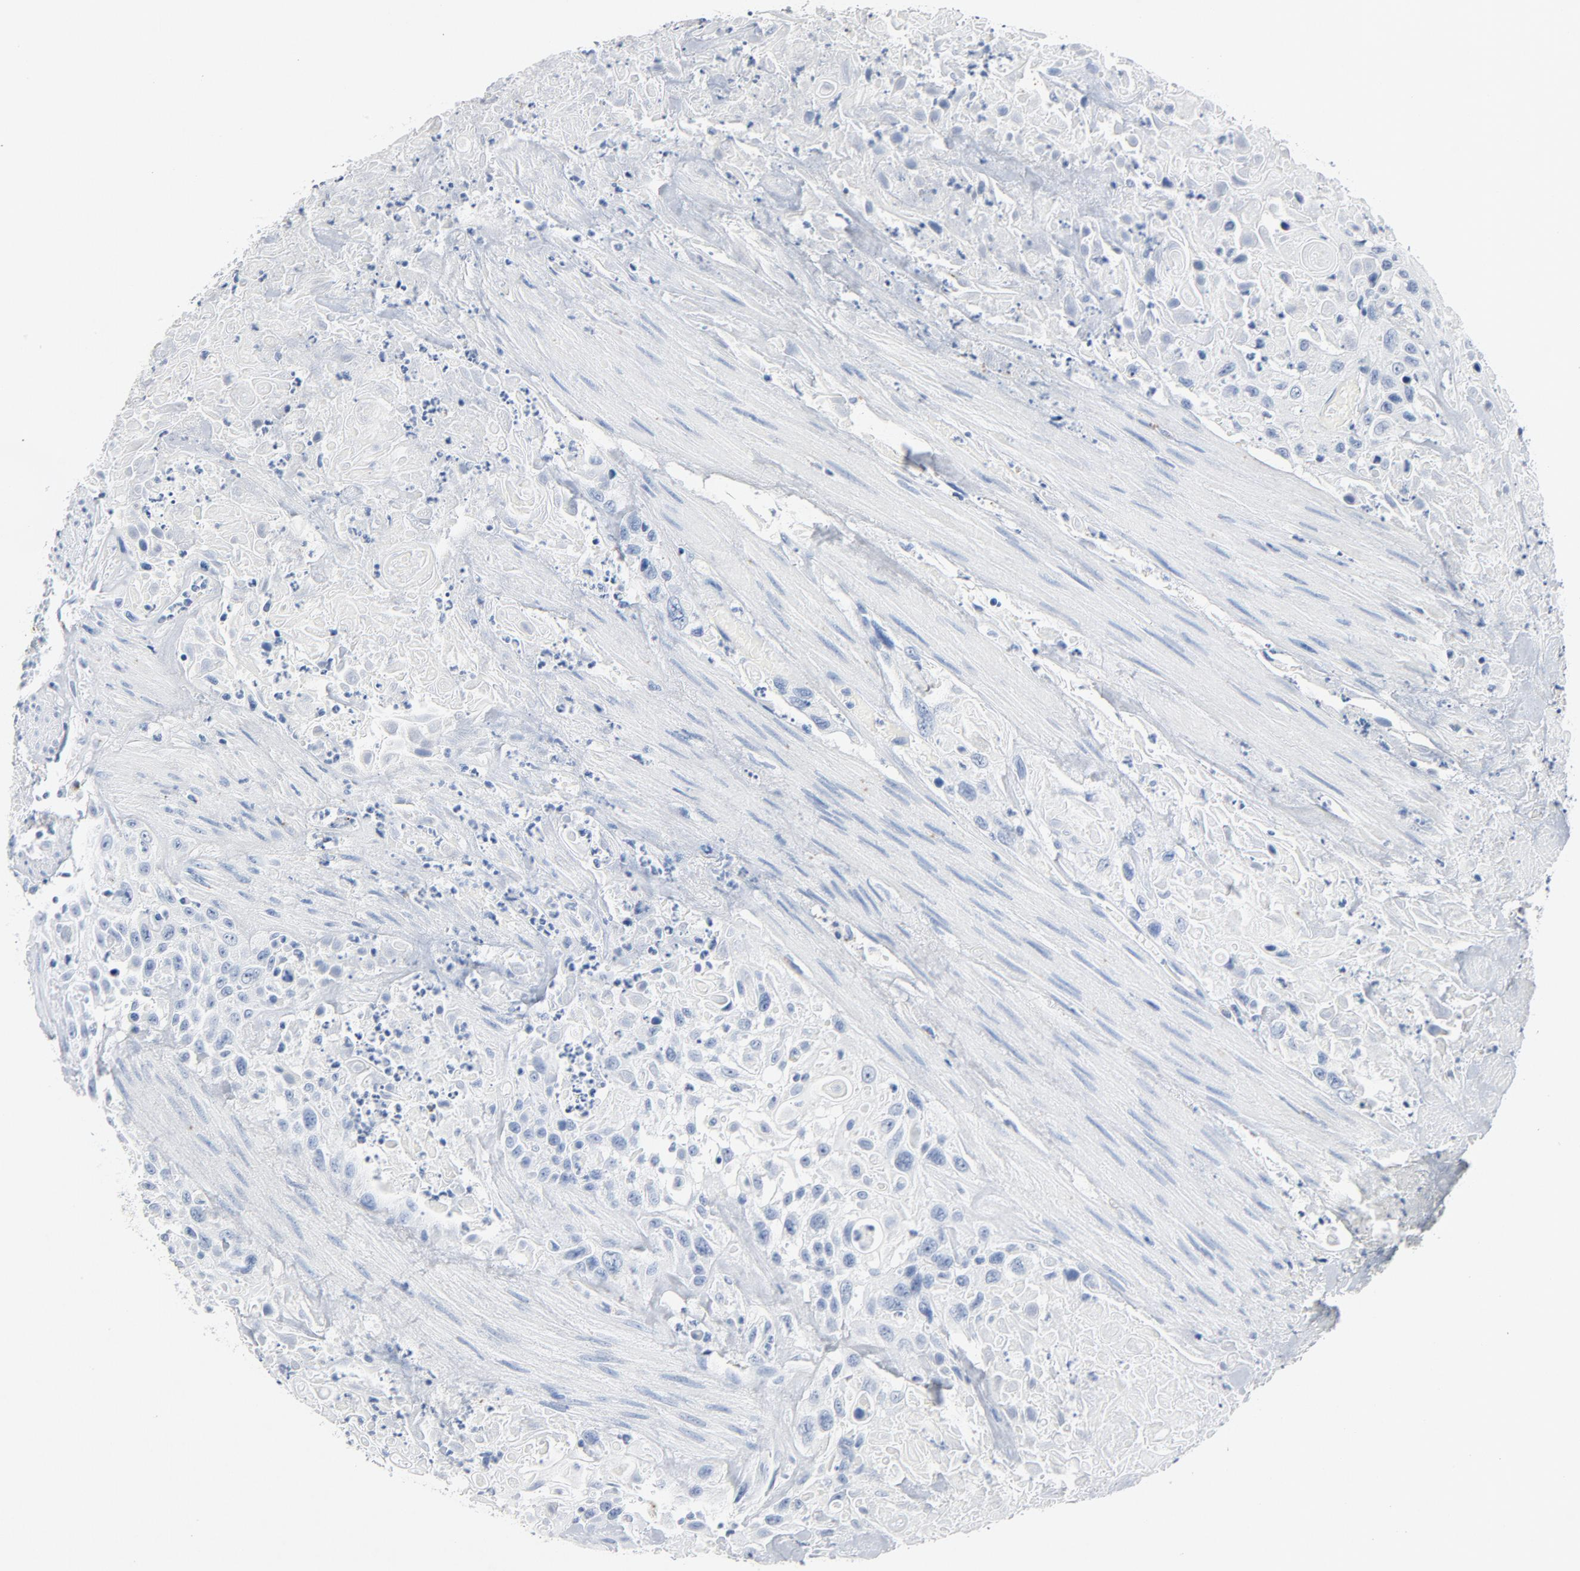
{"staining": {"intensity": "negative", "quantity": "none", "location": "none"}, "tissue": "urothelial cancer", "cell_type": "Tumor cells", "image_type": "cancer", "snomed": [{"axis": "morphology", "description": "Urothelial carcinoma, High grade"}, {"axis": "topography", "description": "Urinary bladder"}], "caption": "The histopathology image displays no staining of tumor cells in urothelial cancer. (DAB (3,3'-diaminobenzidine) IHC with hematoxylin counter stain).", "gene": "PTPRB", "patient": {"sex": "female", "age": 84}}